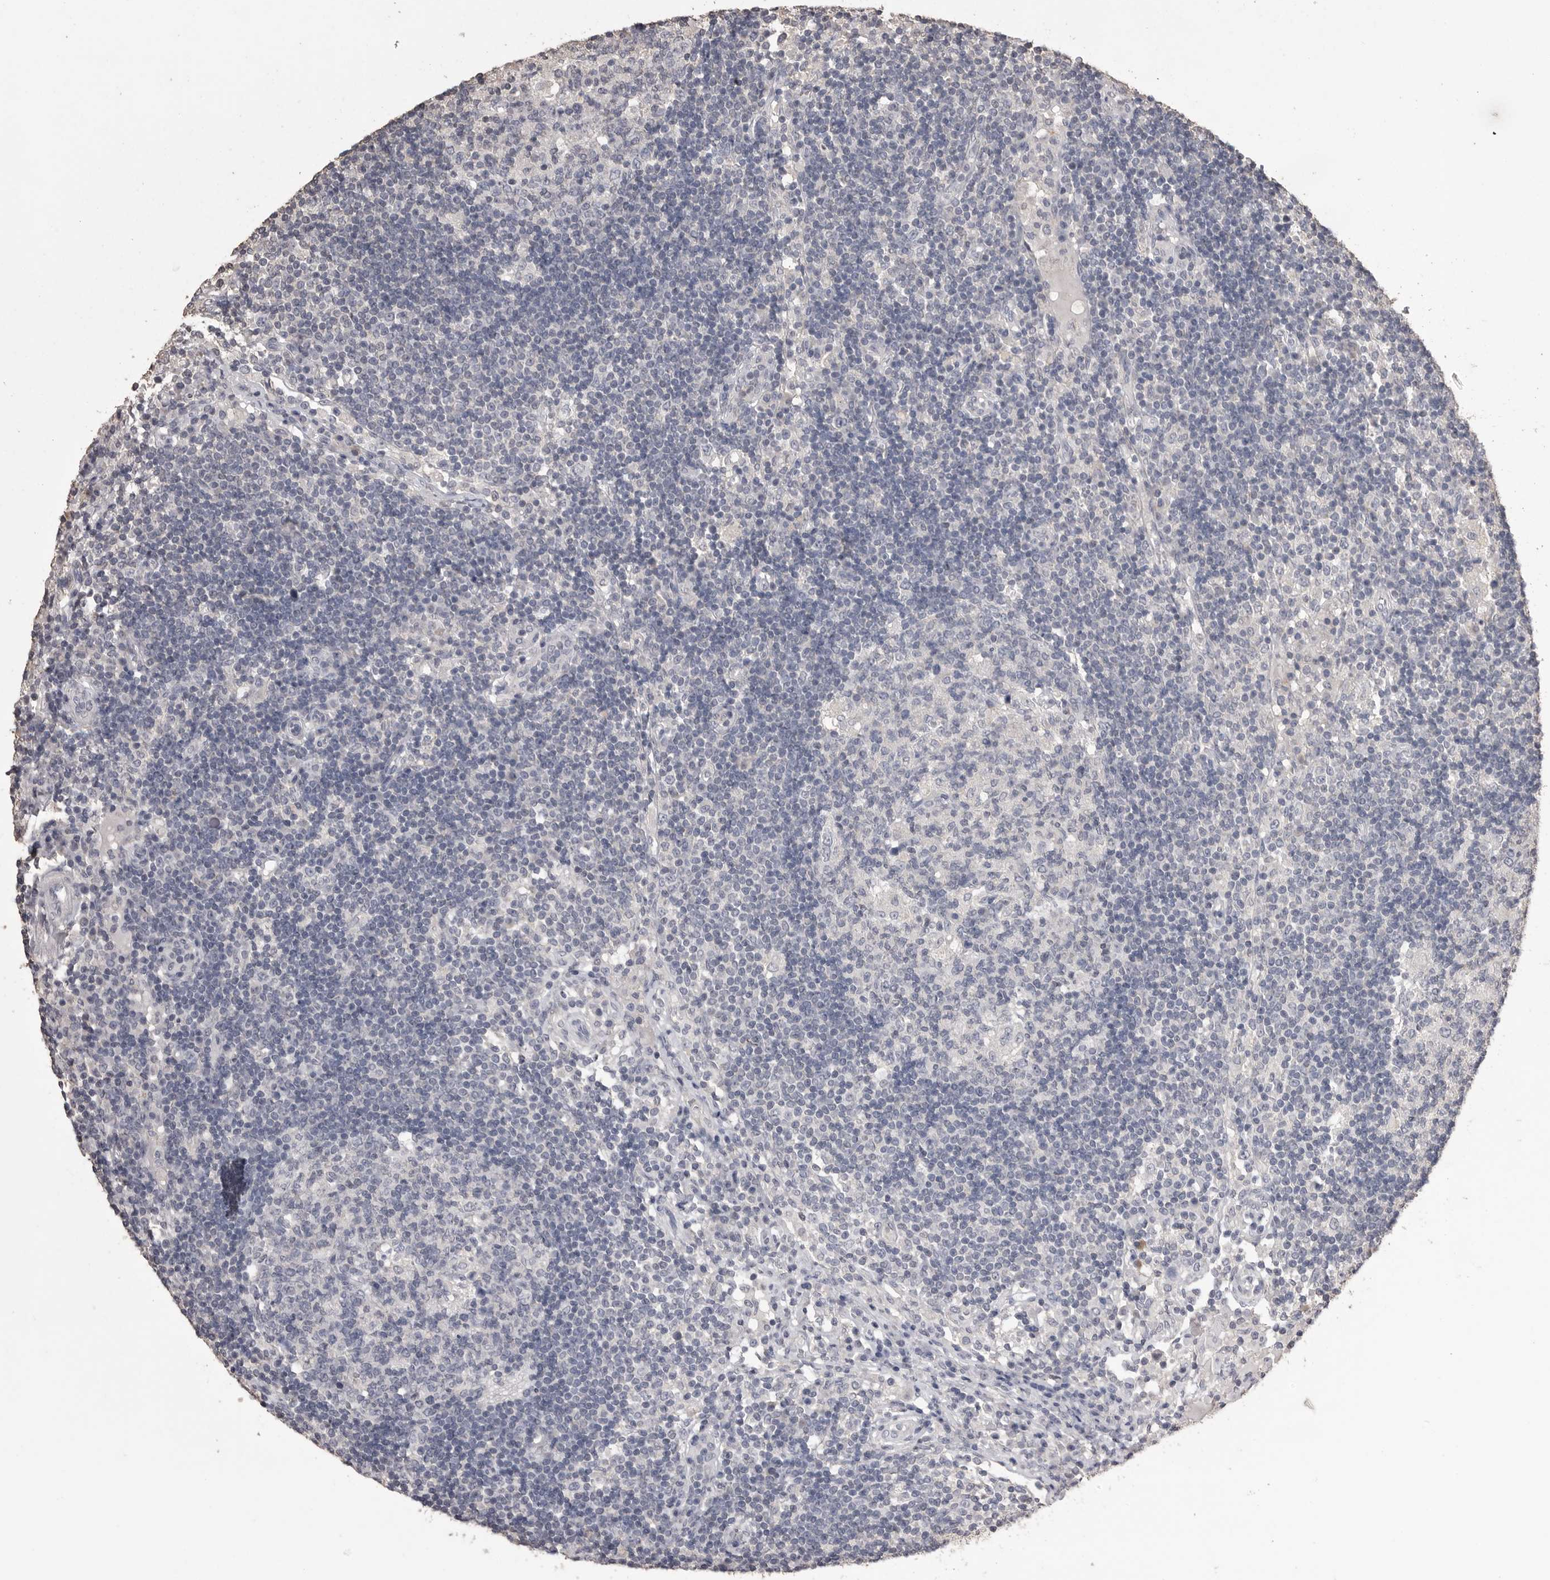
{"staining": {"intensity": "negative", "quantity": "none", "location": "none"}, "tissue": "lymph node", "cell_type": "Germinal center cells", "image_type": "normal", "snomed": [{"axis": "morphology", "description": "Normal tissue, NOS"}, {"axis": "topography", "description": "Lymph node"}], "caption": "Immunohistochemistry (IHC) of unremarkable lymph node demonstrates no staining in germinal center cells.", "gene": "MMP7", "patient": {"sex": "female", "age": 53}}